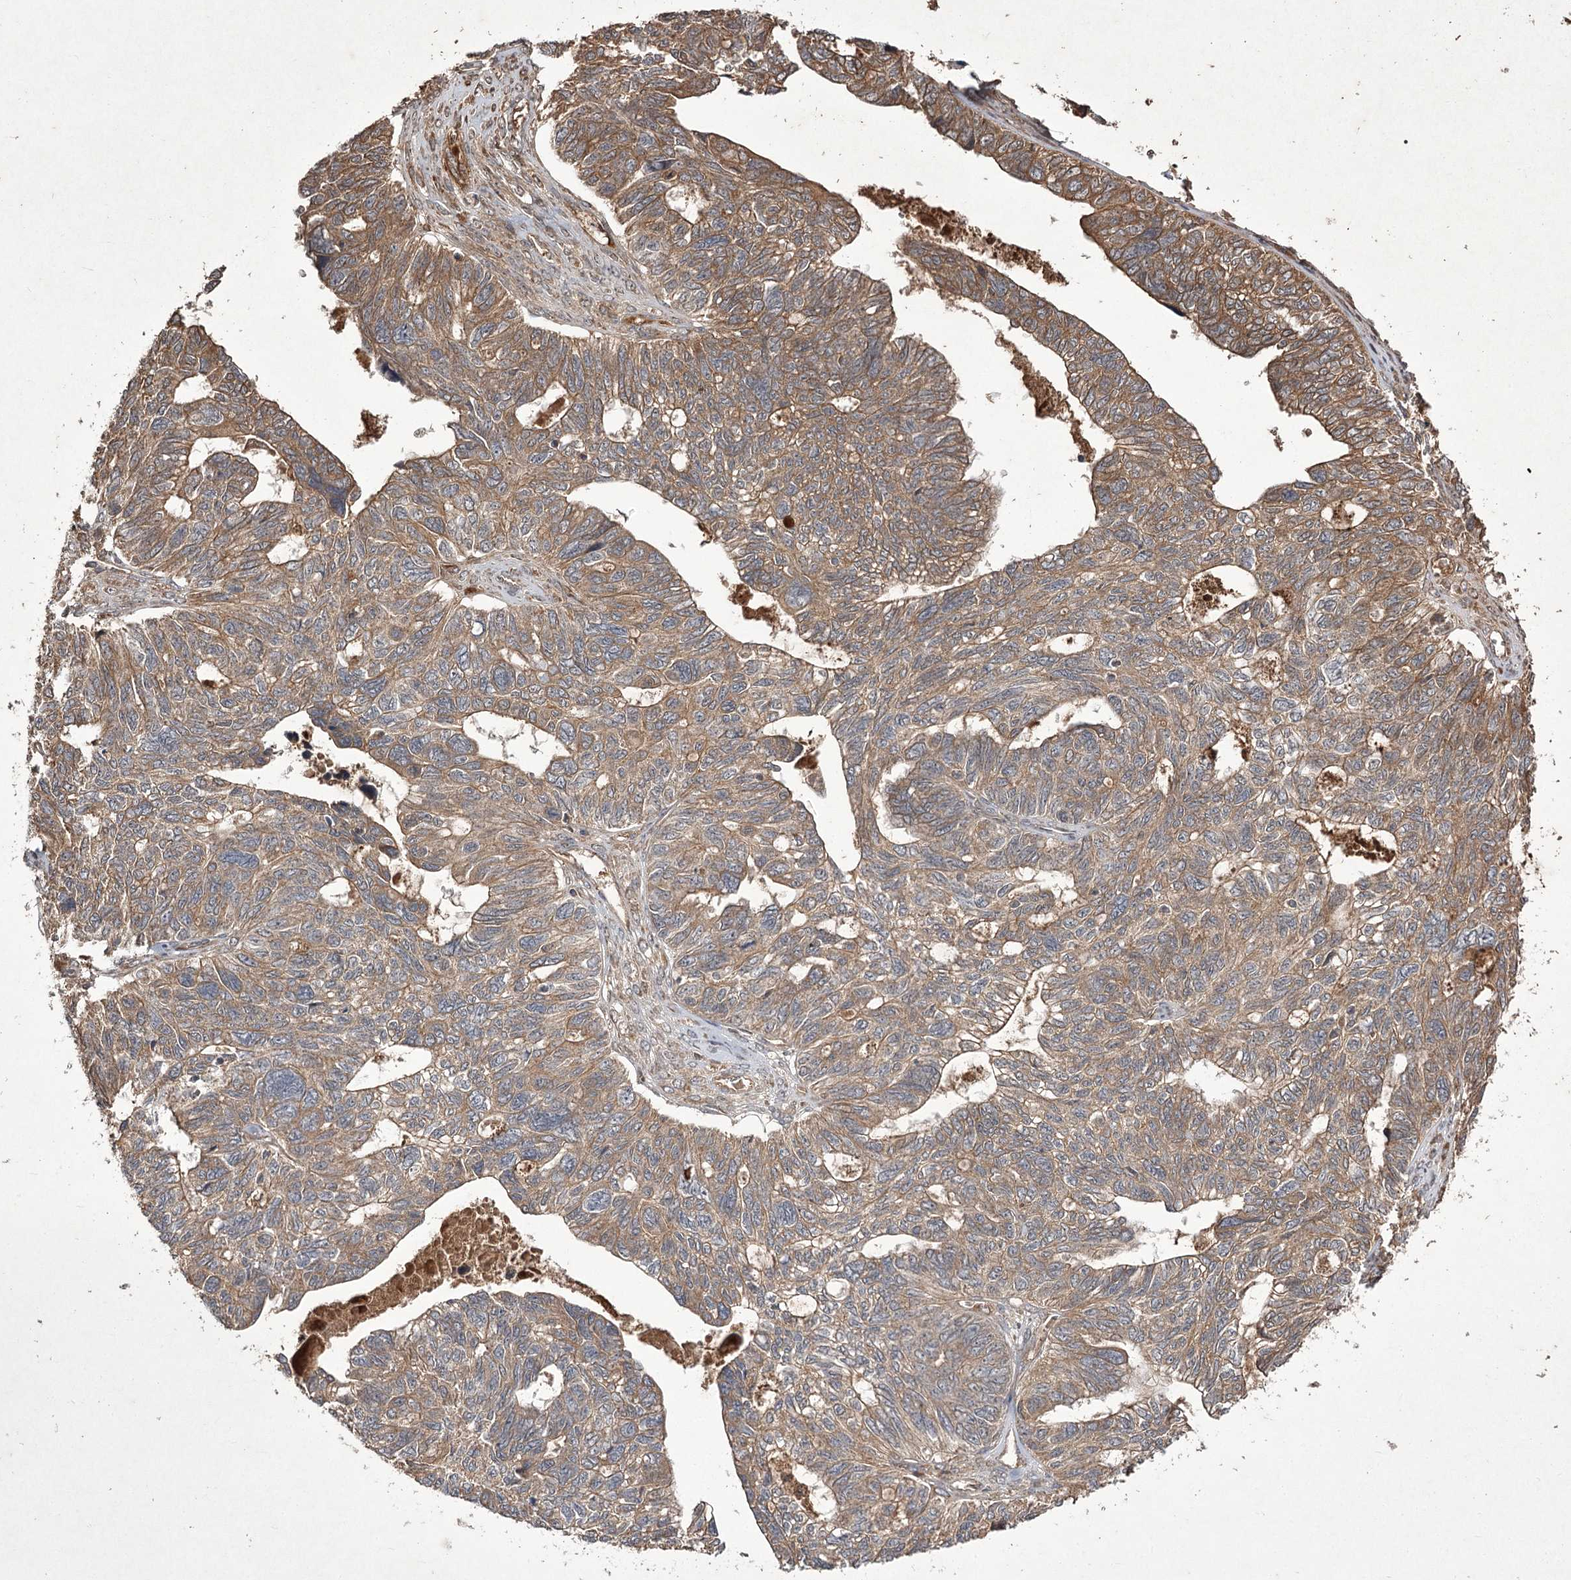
{"staining": {"intensity": "moderate", "quantity": ">75%", "location": "cytoplasmic/membranous"}, "tissue": "ovarian cancer", "cell_type": "Tumor cells", "image_type": "cancer", "snomed": [{"axis": "morphology", "description": "Cystadenocarcinoma, serous, NOS"}, {"axis": "topography", "description": "Ovary"}], "caption": "A micrograph of human ovarian cancer (serous cystadenocarcinoma) stained for a protein demonstrates moderate cytoplasmic/membranous brown staining in tumor cells. The staining was performed using DAB, with brown indicating positive protein expression. Nuclei are stained blue with hematoxylin.", "gene": "FANCL", "patient": {"sex": "female", "age": 79}}